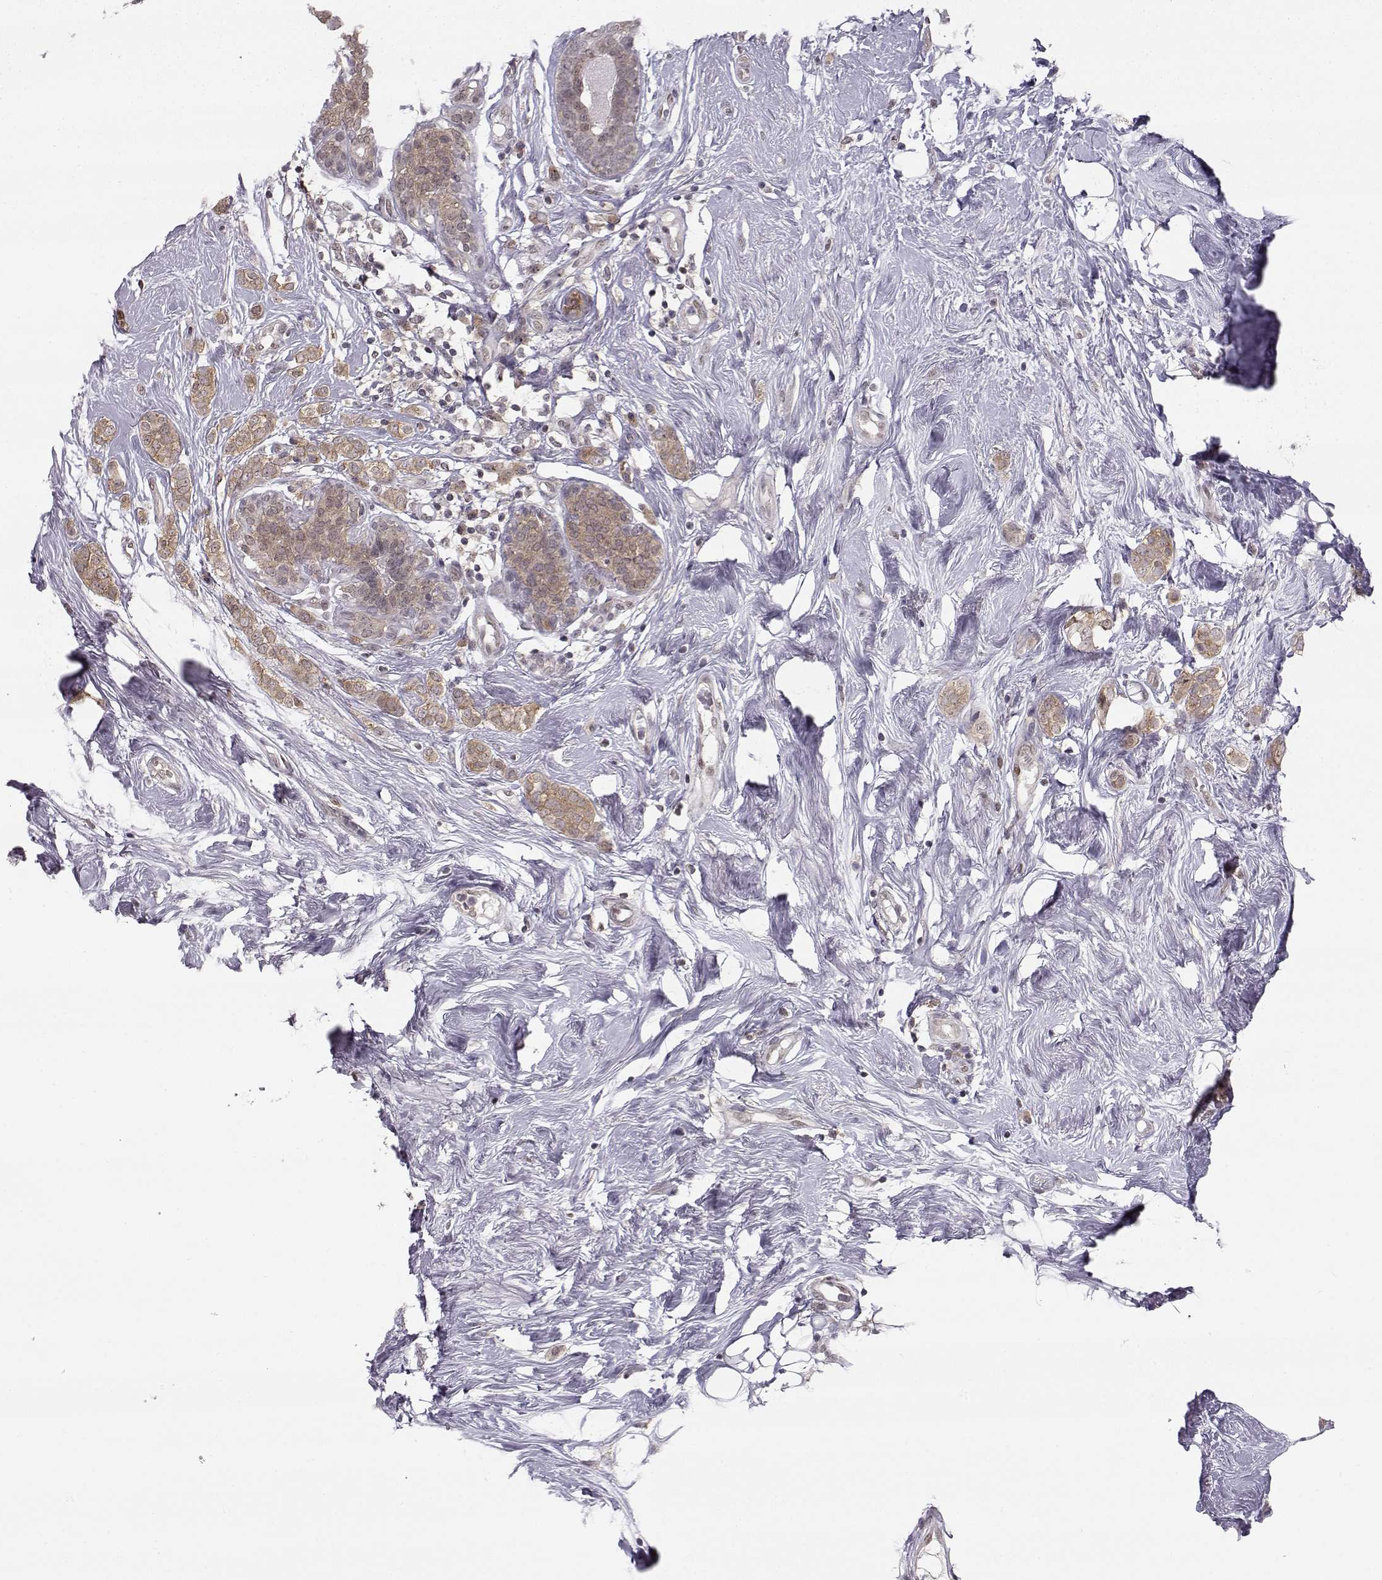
{"staining": {"intensity": "moderate", "quantity": ">75%", "location": "cytoplasmic/membranous"}, "tissue": "breast cancer", "cell_type": "Tumor cells", "image_type": "cancer", "snomed": [{"axis": "morphology", "description": "Lobular carcinoma"}, {"axis": "topography", "description": "Breast"}], "caption": "A medium amount of moderate cytoplasmic/membranous staining is present in approximately >75% of tumor cells in lobular carcinoma (breast) tissue.", "gene": "KIF13B", "patient": {"sex": "female", "age": 49}}